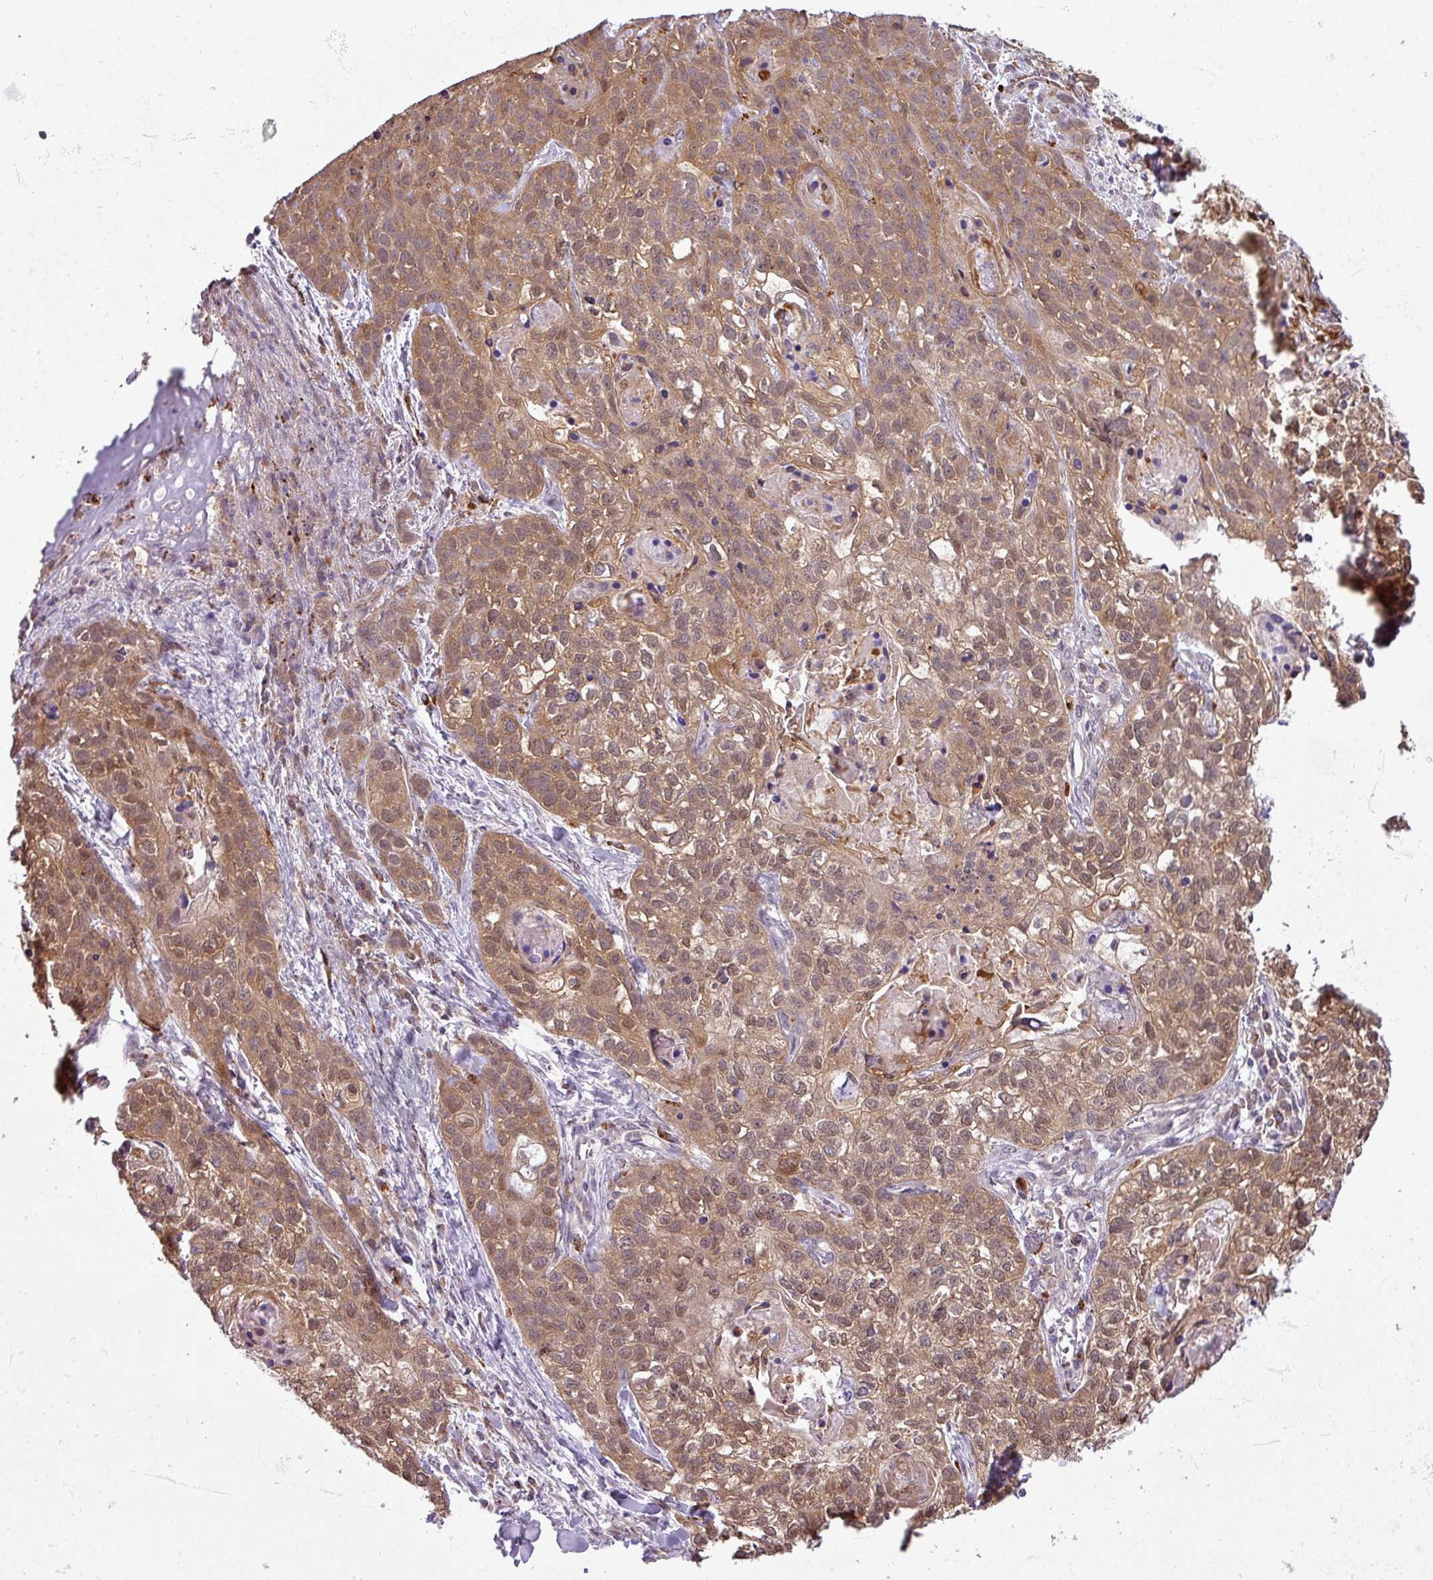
{"staining": {"intensity": "moderate", "quantity": ">75%", "location": "cytoplasmic/membranous,nuclear"}, "tissue": "lung cancer", "cell_type": "Tumor cells", "image_type": "cancer", "snomed": [{"axis": "morphology", "description": "Squamous cell carcinoma, NOS"}, {"axis": "topography", "description": "Lung"}], "caption": "Human squamous cell carcinoma (lung) stained for a protein (brown) displays moderate cytoplasmic/membranous and nuclear positive staining in approximately >75% of tumor cells.", "gene": "CCDC144A", "patient": {"sex": "male", "age": 74}}